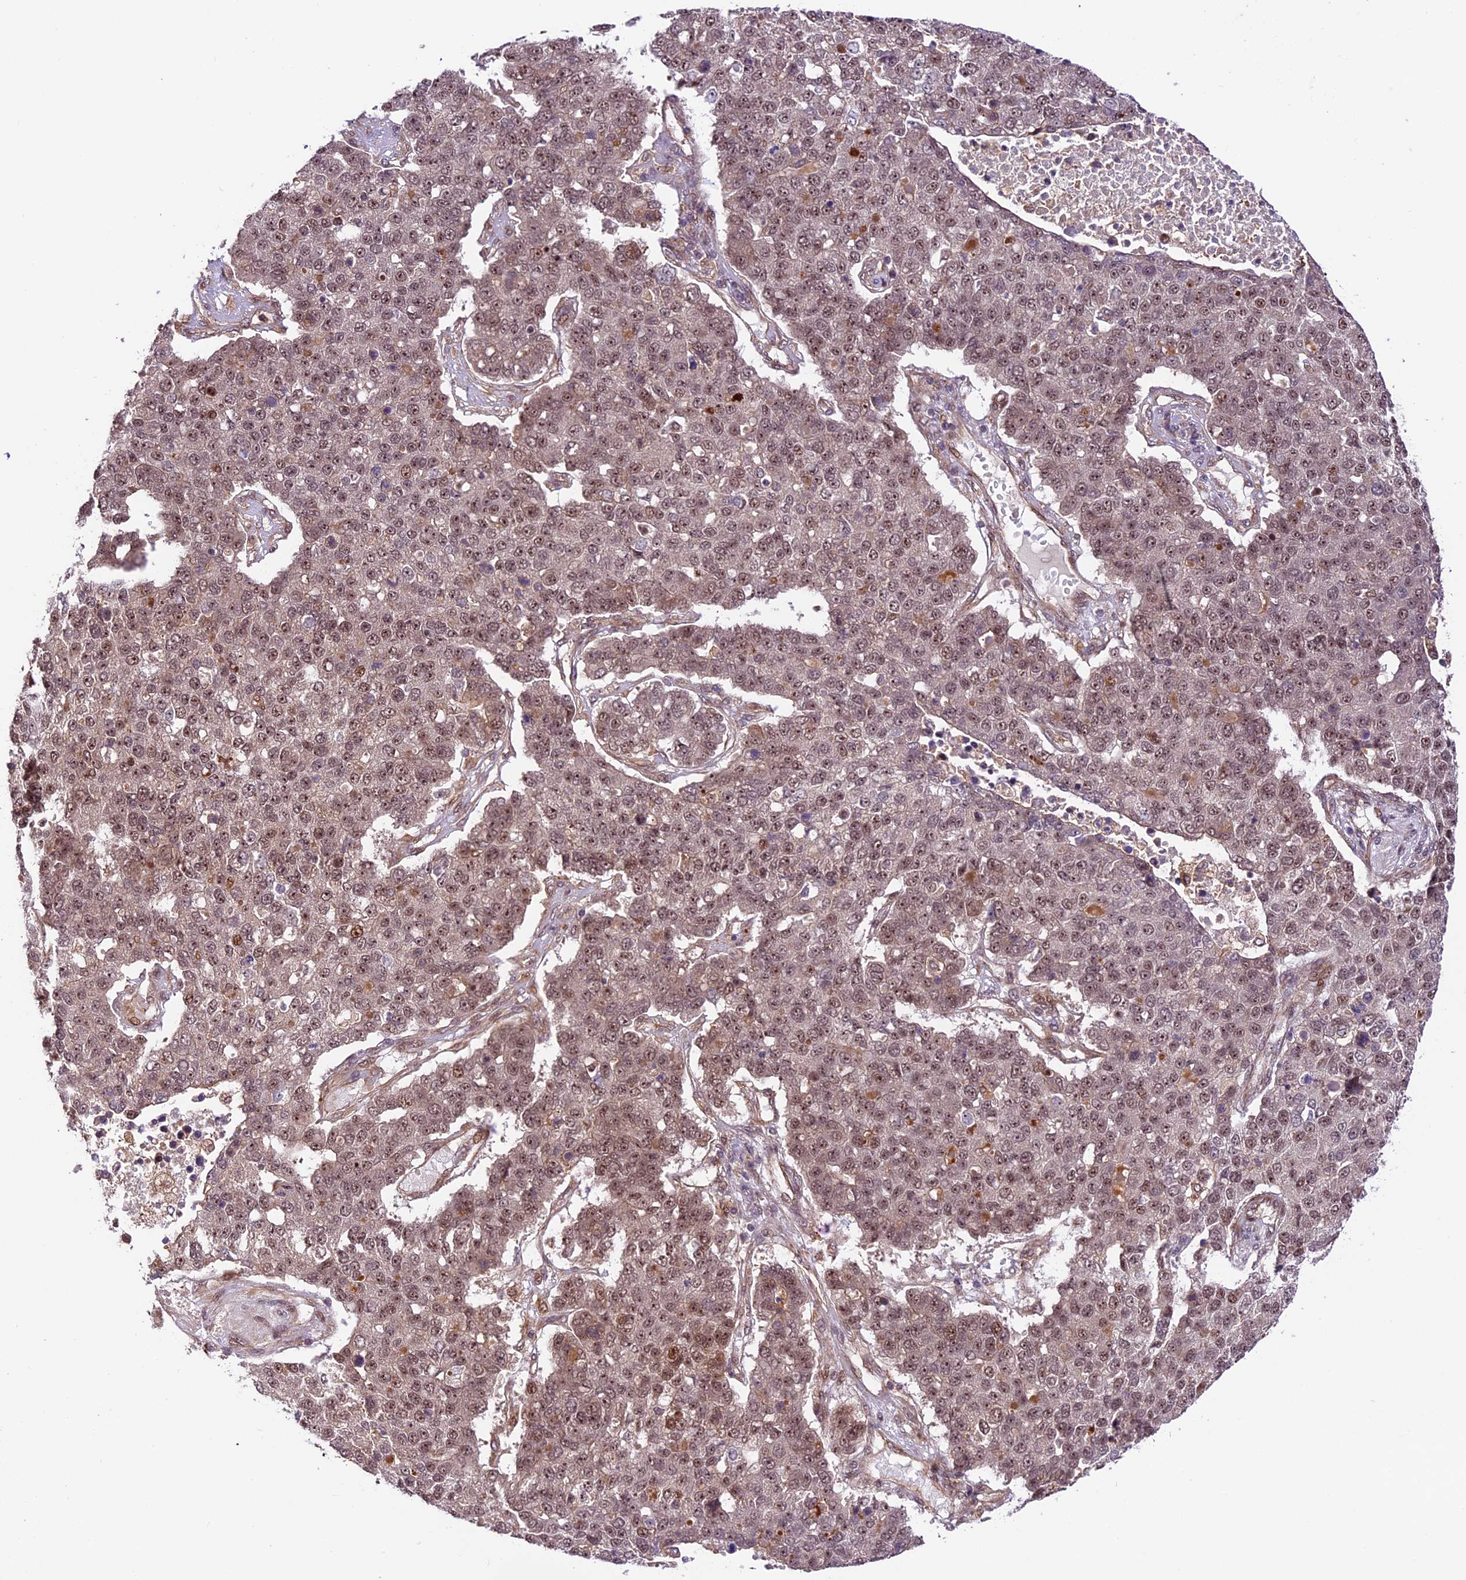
{"staining": {"intensity": "moderate", "quantity": ">75%", "location": "nuclear"}, "tissue": "pancreatic cancer", "cell_type": "Tumor cells", "image_type": "cancer", "snomed": [{"axis": "morphology", "description": "Adenocarcinoma, NOS"}, {"axis": "topography", "description": "Pancreas"}], "caption": "This photomicrograph shows immunohistochemistry staining of adenocarcinoma (pancreatic), with medium moderate nuclear positivity in about >75% of tumor cells.", "gene": "DHX38", "patient": {"sex": "female", "age": 61}}